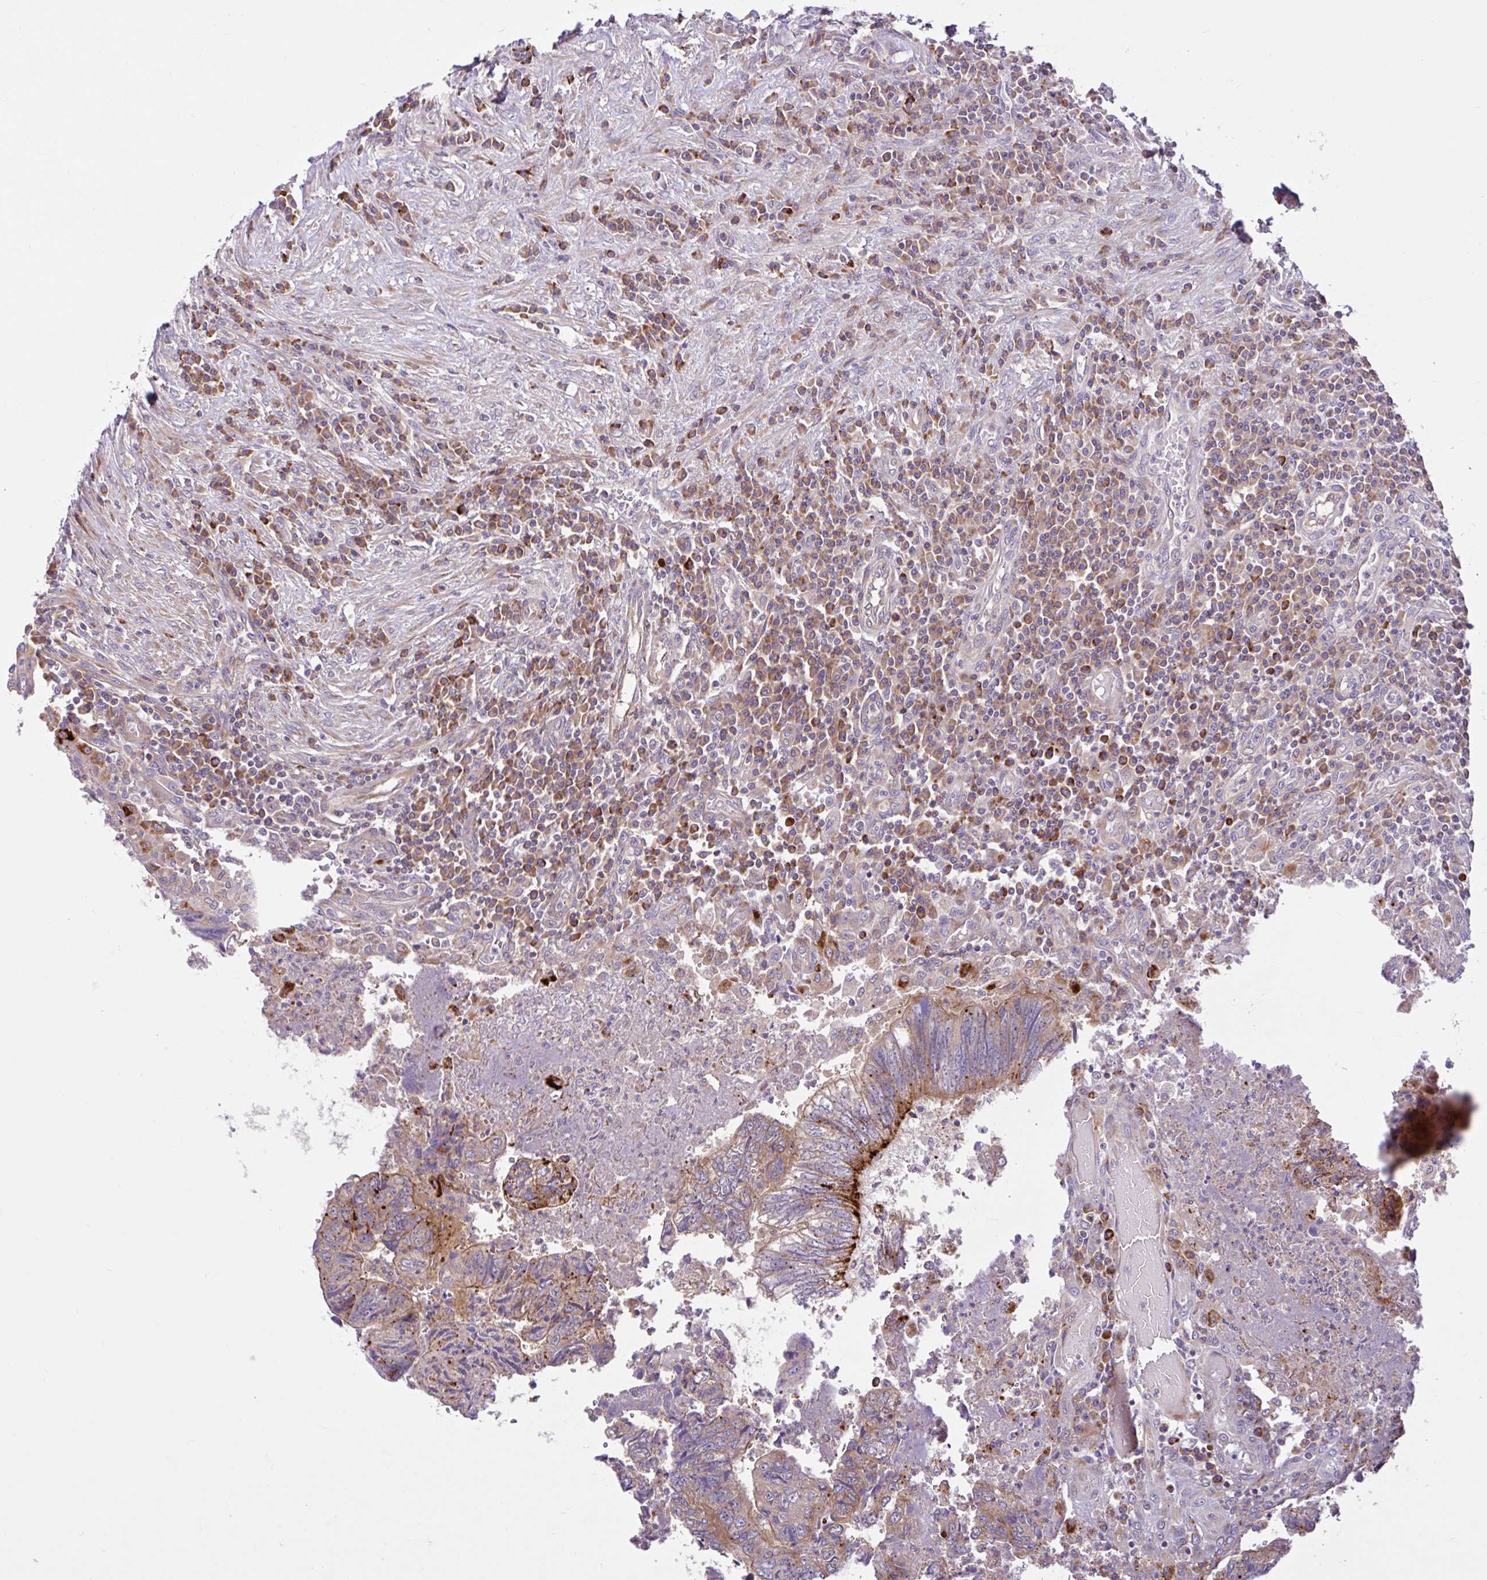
{"staining": {"intensity": "moderate", "quantity": "25%-75%", "location": "cytoplasmic/membranous"}, "tissue": "colorectal cancer", "cell_type": "Tumor cells", "image_type": "cancer", "snomed": [{"axis": "morphology", "description": "Adenocarcinoma, NOS"}, {"axis": "topography", "description": "Colon"}], "caption": "Moderate cytoplasmic/membranous staining for a protein is present in about 25%-75% of tumor cells of colorectal adenocarcinoma using immunohistochemistry.", "gene": "NTPCR", "patient": {"sex": "male", "age": 86}}